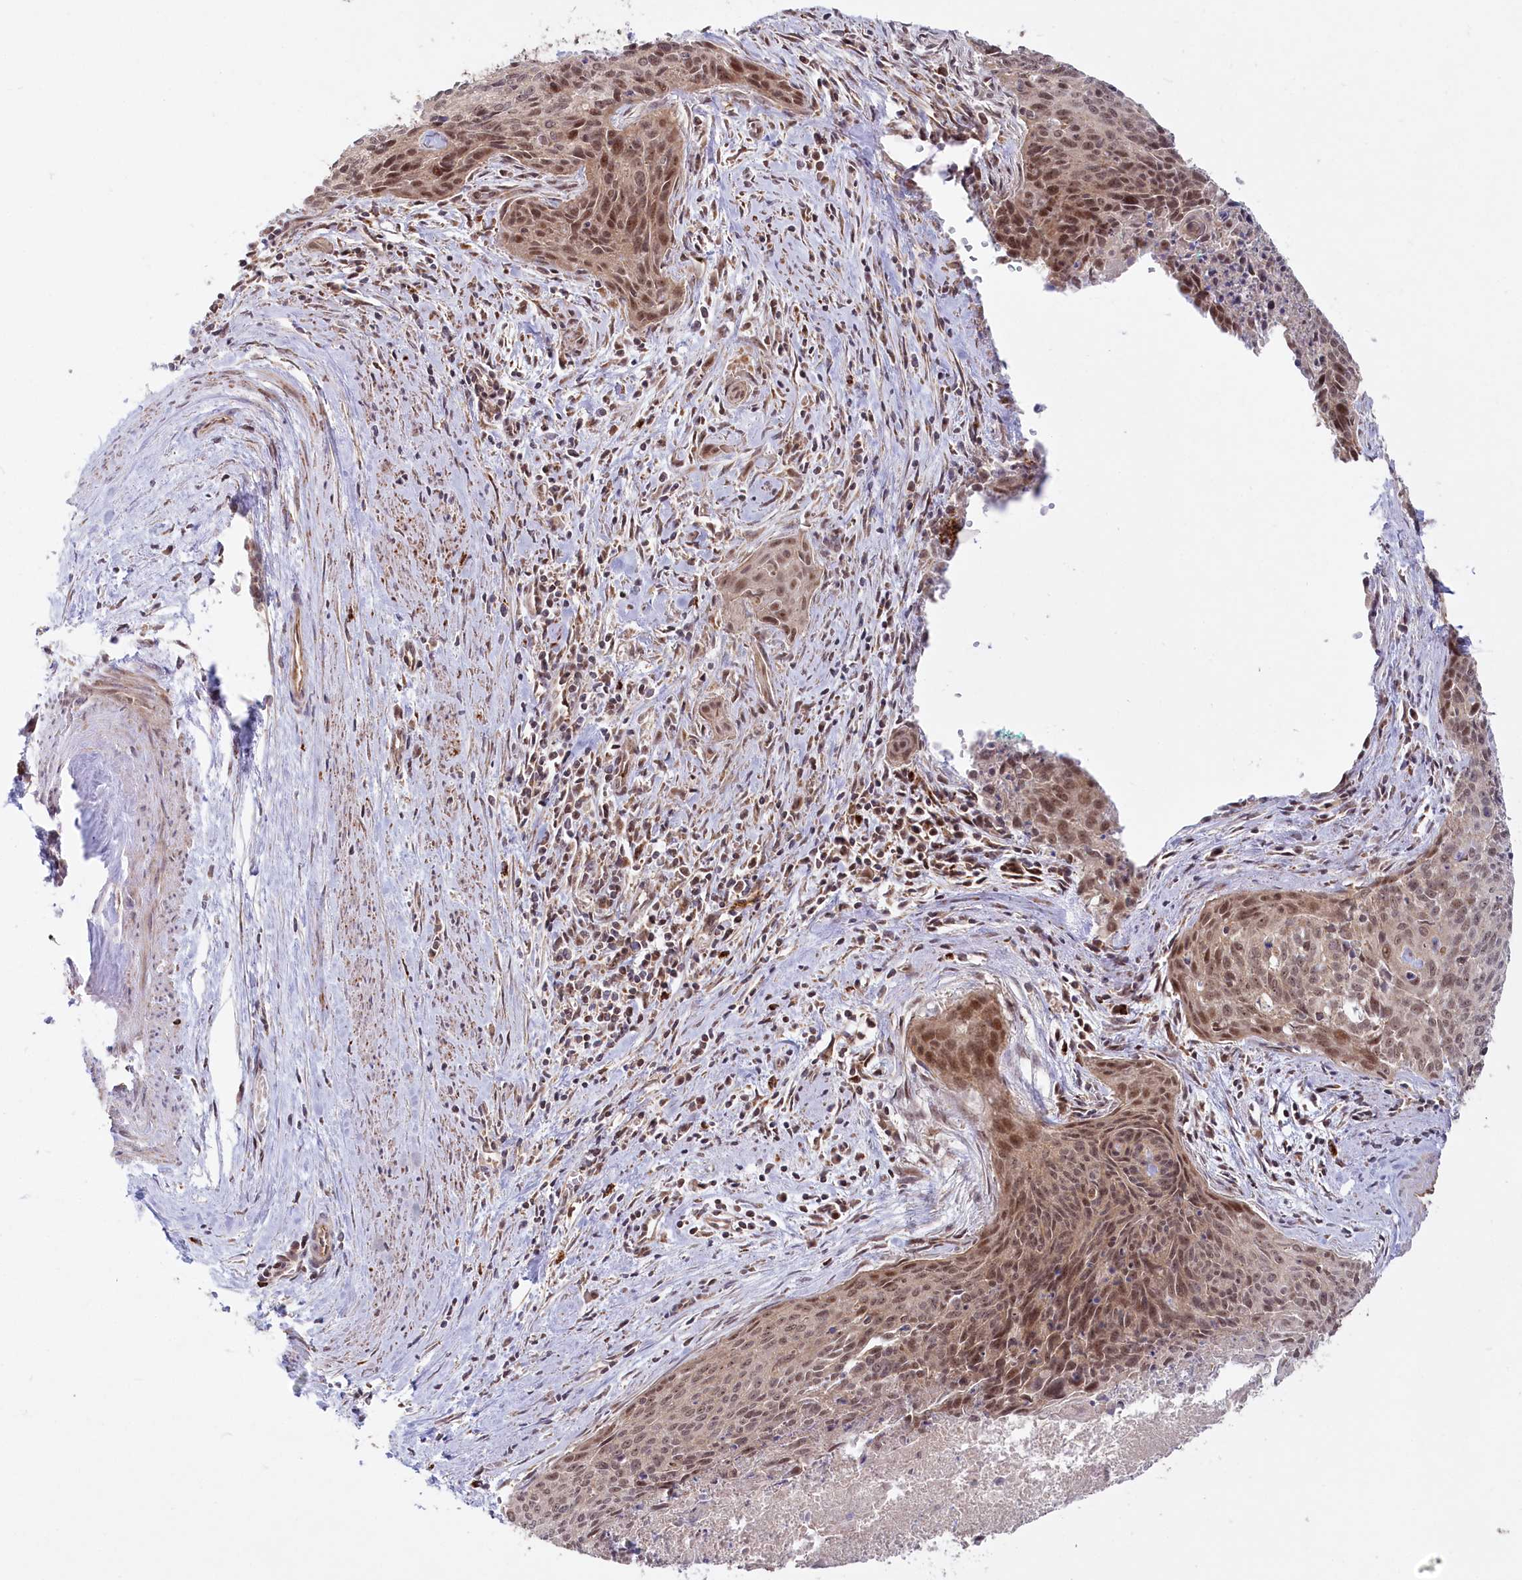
{"staining": {"intensity": "moderate", "quantity": ">75%", "location": "nuclear"}, "tissue": "cervical cancer", "cell_type": "Tumor cells", "image_type": "cancer", "snomed": [{"axis": "morphology", "description": "Squamous cell carcinoma, NOS"}, {"axis": "topography", "description": "Cervix"}], "caption": "Tumor cells show medium levels of moderate nuclear positivity in about >75% of cells in human cervical cancer. (IHC, brightfield microscopy, high magnification).", "gene": "RTN4IP1", "patient": {"sex": "female", "age": 55}}